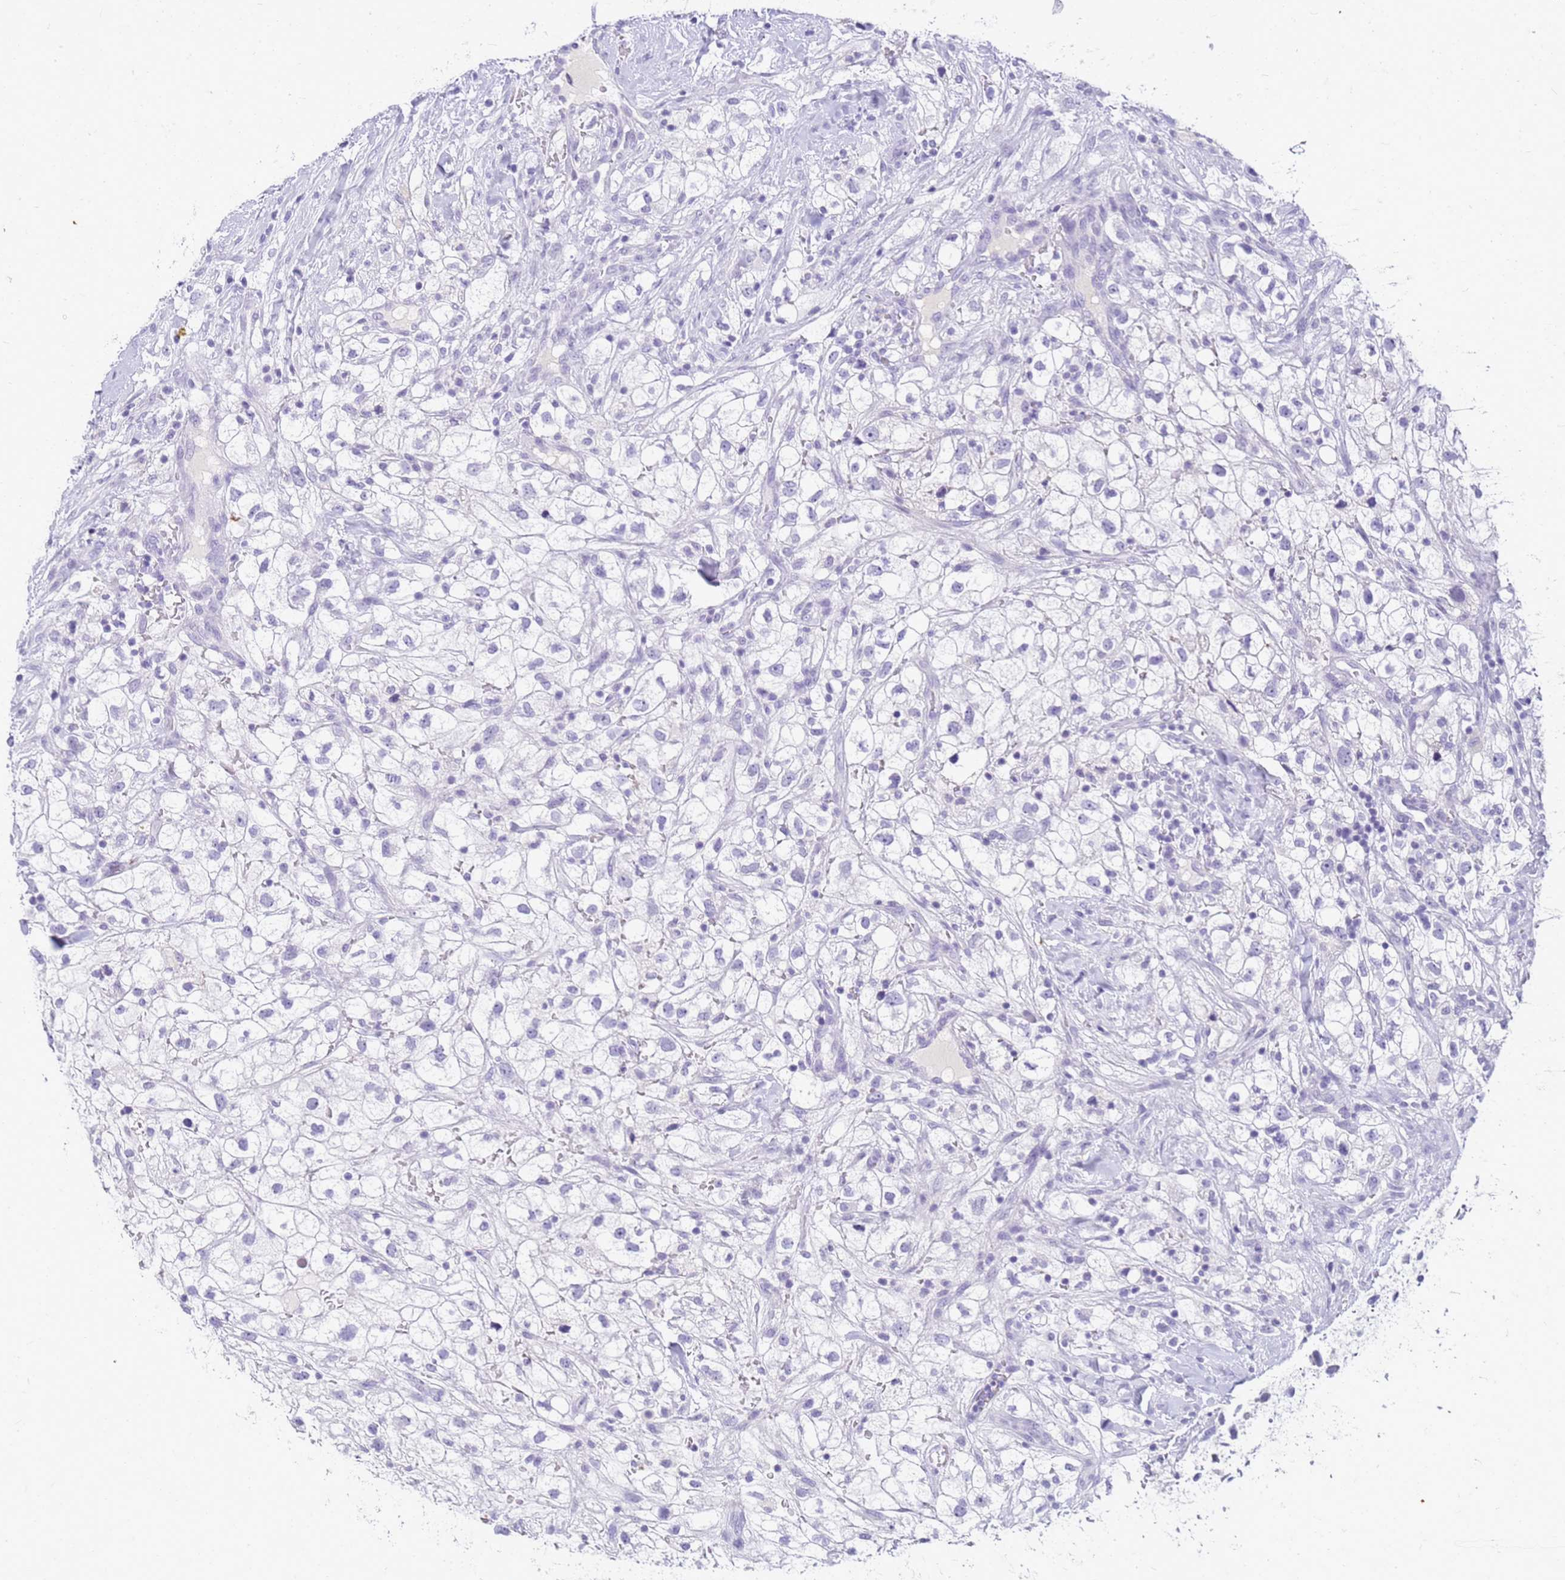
{"staining": {"intensity": "negative", "quantity": "none", "location": "none"}, "tissue": "renal cancer", "cell_type": "Tumor cells", "image_type": "cancer", "snomed": [{"axis": "morphology", "description": "Adenocarcinoma, NOS"}, {"axis": "topography", "description": "Kidney"}], "caption": "Tumor cells are negative for brown protein staining in adenocarcinoma (renal). The staining is performed using DAB (3,3'-diaminobenzidine) brown chromogen with nuclei counter-stained in using hematoxylin.", "gene": "CFAP100", "patient": {"sex": "male", "age": 59}}